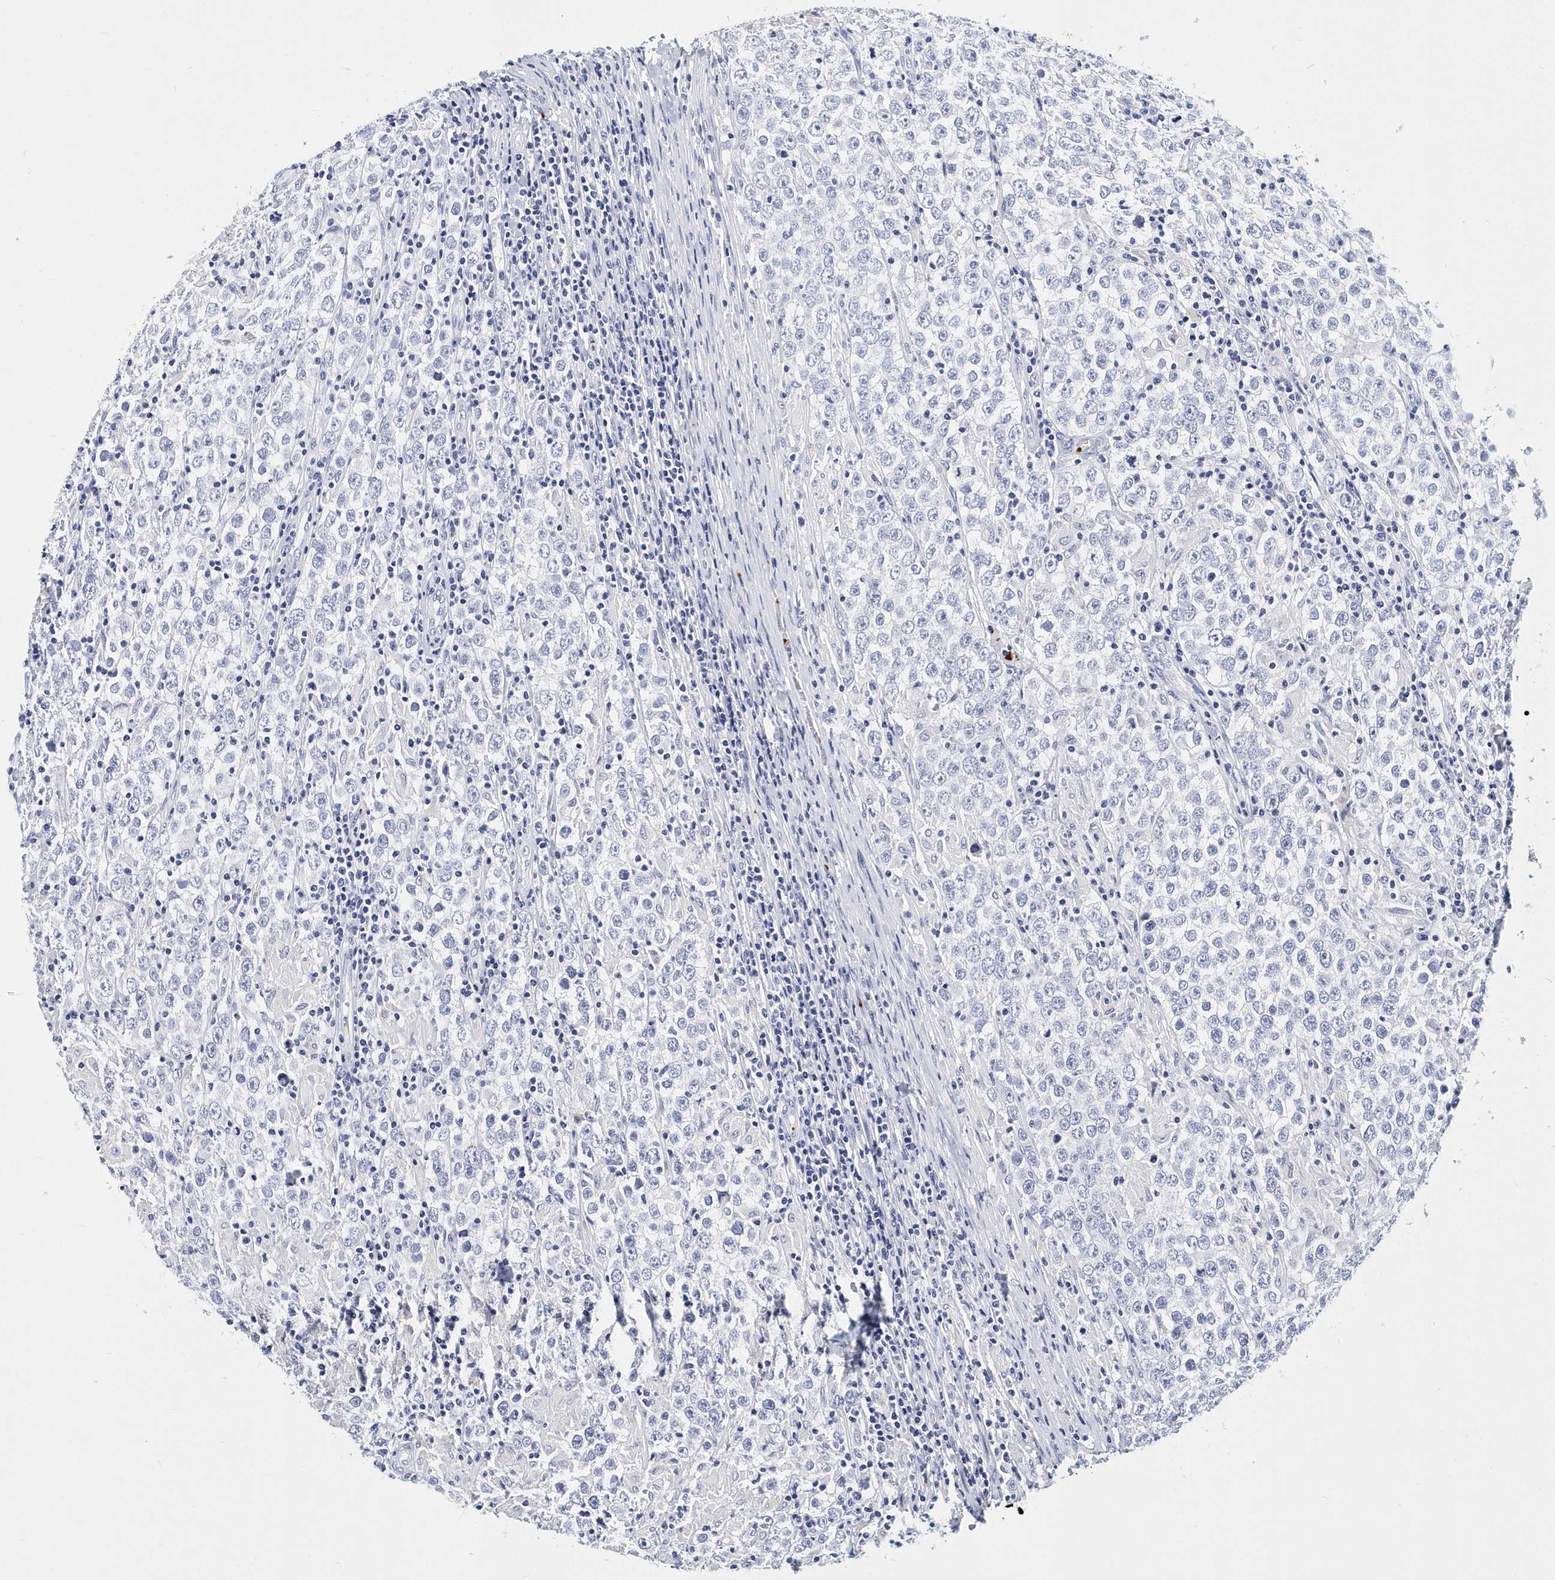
{"staining": {"intensity": "negative", "quantity": "none", "location": "none"}, "tissue": "testis cancer", "cell_type": "Tumor cells", "image_type": "cancer", "snomed": [{"axis": "morphology", "description": "Normal tissue, NOS"}, {"axis": "morphology", "description": "Urothelial carcinoma, High grade"}, {"axis": "morphology", "description": "Seminoma, NOS"}, {"axis": "morphology", "description": "Carcinoma, Embryonal, NOS"}, {"axis": "topography", "description": "Urinary bladder"}, {"axis": "topography", "description": "Testis"}], "caption": "This is an immunohistochemistry micrograph of human high-grade urothelial carcinoma (testis). There is no staining in tumor cells.", "gene": "ITGA2B", "patient": {"sex": "male", "age": 41}}